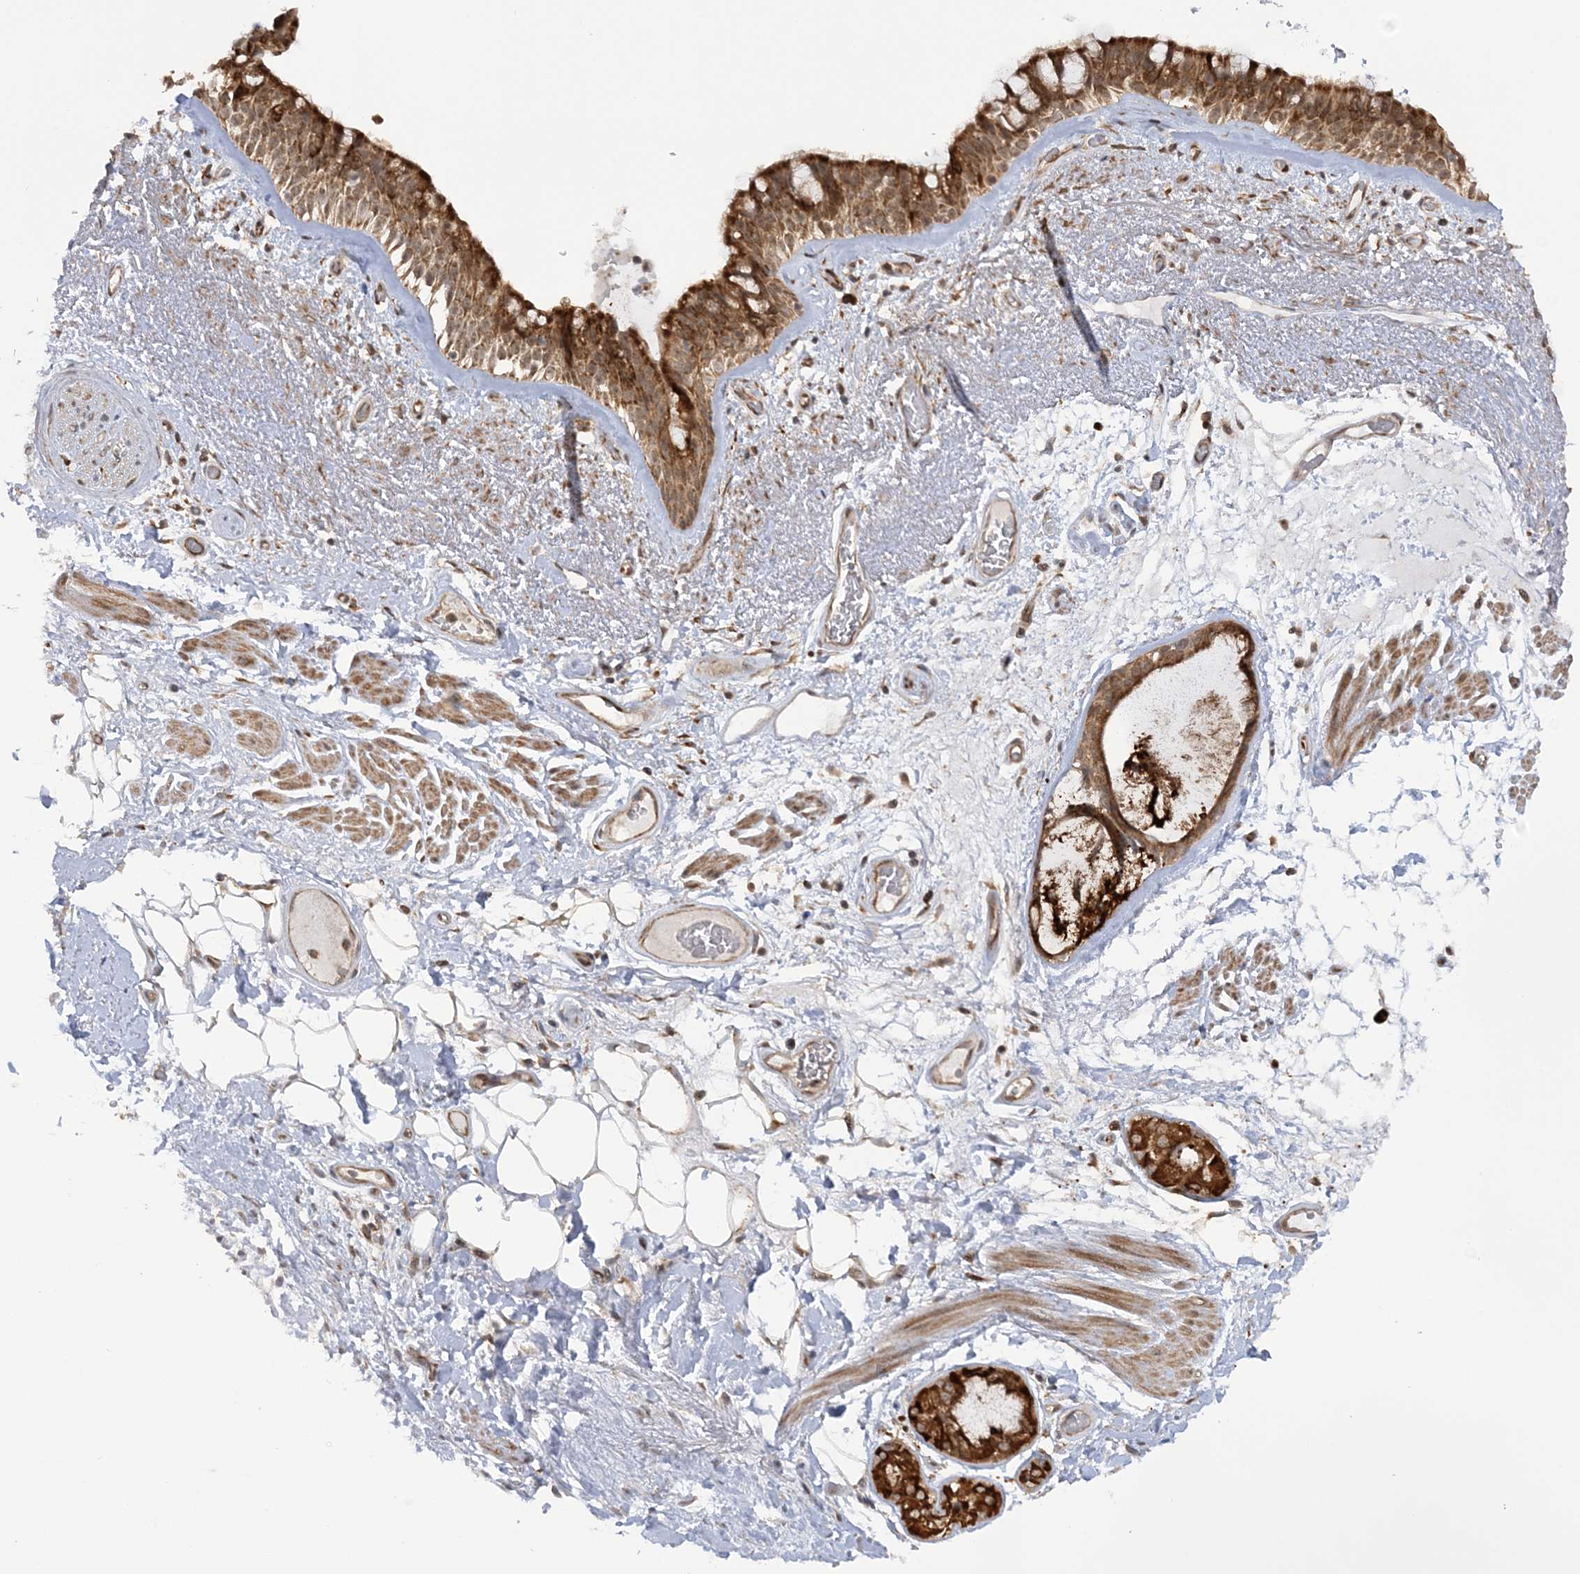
{"staining": {"intensity": "strong", "quantity": ">75%", "location": "cytoplasmic/membranous"}, "tissue": "bronchus", "cell_type": "Respiratory epithelial cells", "image_type": "normal", "snomed": [{"axis": "morphology", "description": "Normal tissue, NOS"}, {"axis": "morphology", "description": "Squamous cell carcinoma, NOS"}, {"axis": "topography", "description": "Lymph node"}, {"axis": "topography", "description": "Bronchus"}, {"axis": "topography", "description": "Lung"}], "caption": "Immunohistochemistry (DAB (3,3'-diaminobenzidine)) staining of normal bronchus displays strong cytoplasmic/membranous protein staining in approximately >75% of respiratory epithelial cells.", "gene": "MRPL47", "patient": {"sex": "male", "age": 66}}